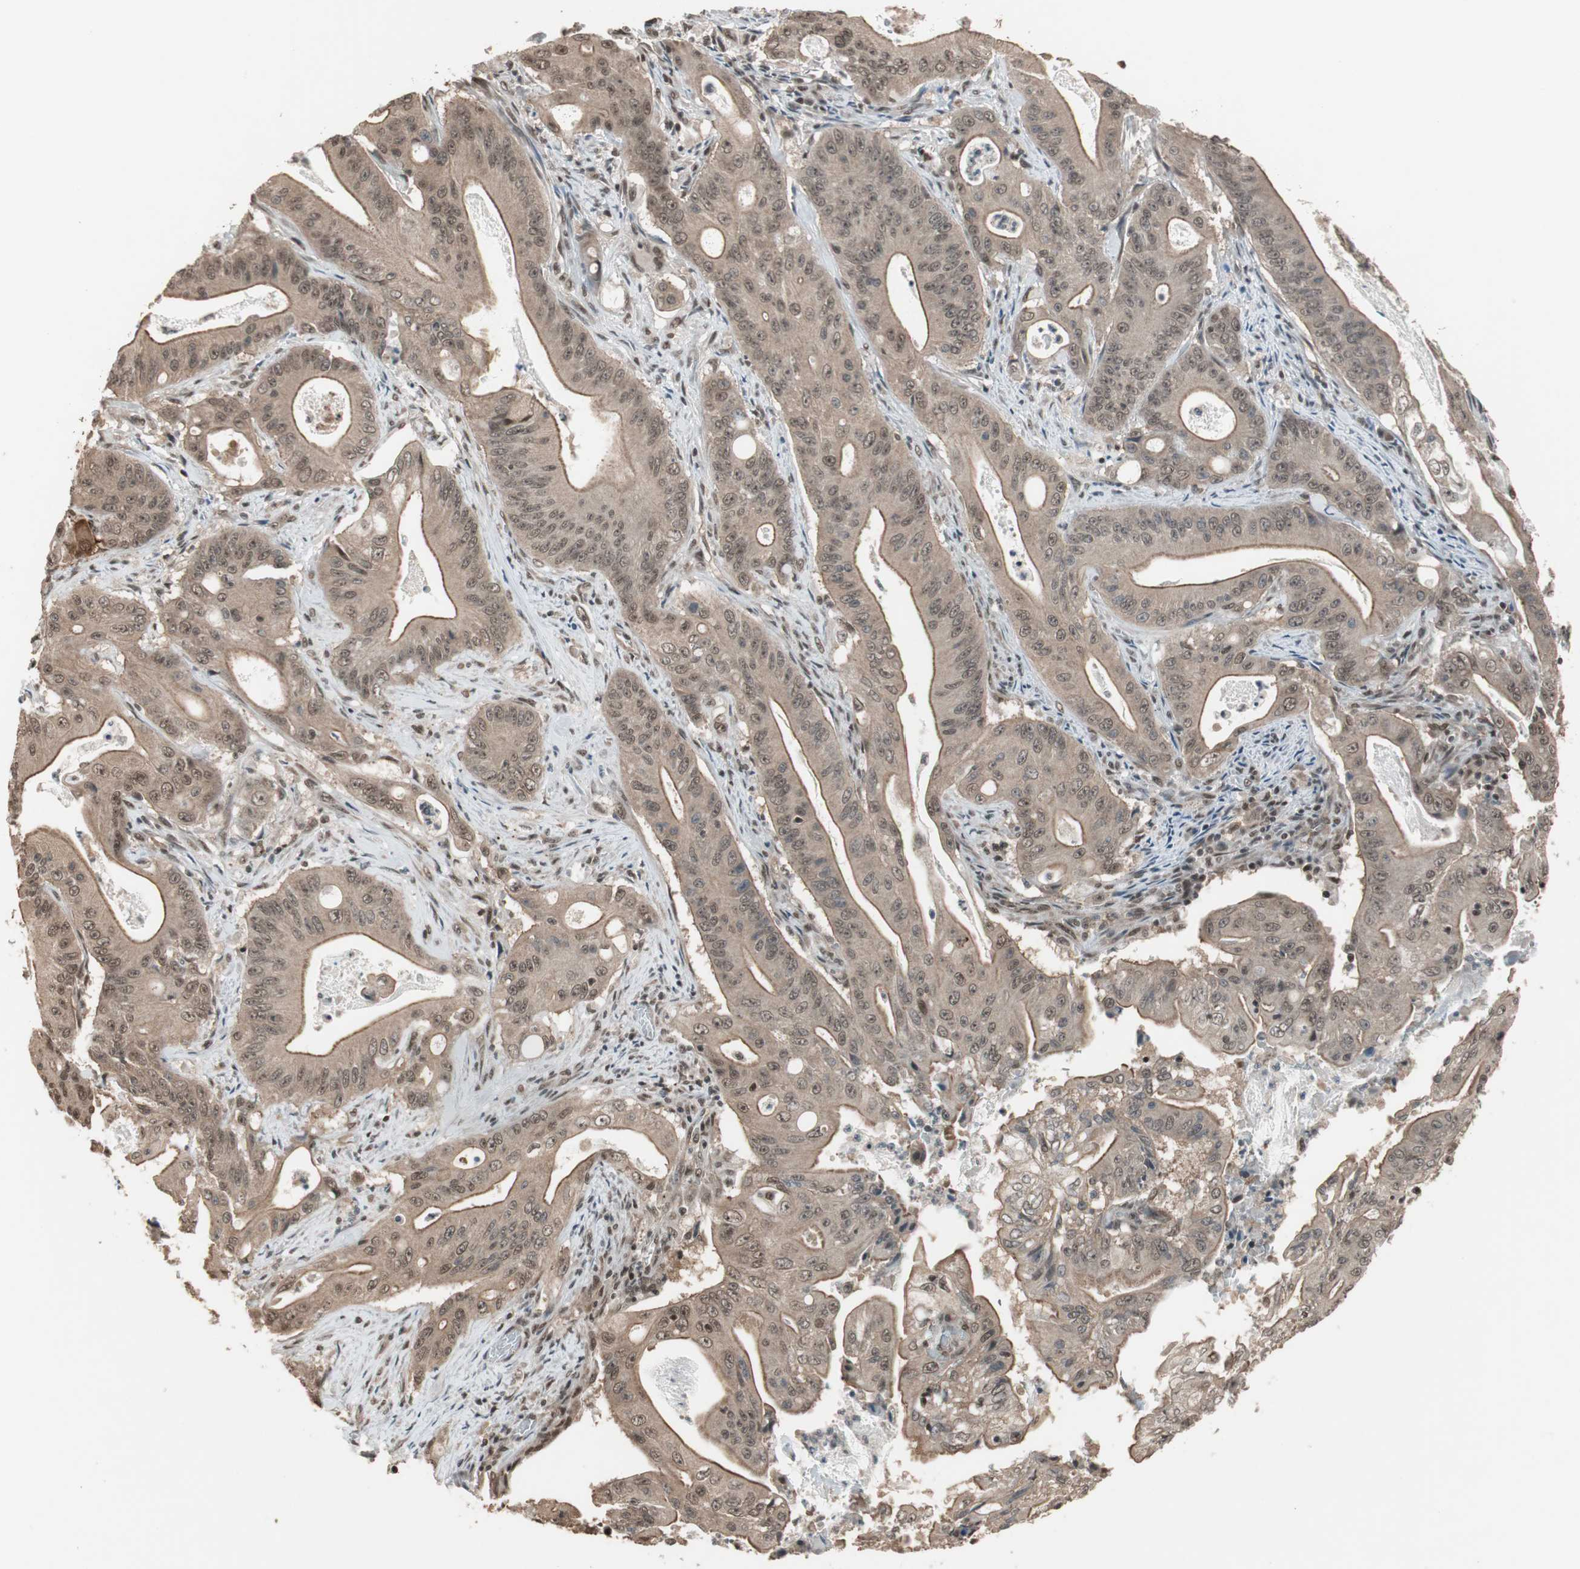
{"staining": {"intensity": "weak", "quantity": ">75%", "location": "cytoplasmic/membranous"}, "tissue": "pancreatic cancer", "cell_type": "Tumor cells", "image_type": "cancer", "snomed": [{"axis": "morphology", "description": "Normal tissue, NOS"}, {"axis": "topography", "description": "Lymph node"}], "caption": "Immunohistochemistry (IHC) (DAB) staining of human pancreatic cancer demonstrates weak cytoplasmic/membranous protein expression in about >75% of tumor cells.", "gene": "DRAP1", "patient": {"sex": "male", "age": 62}}